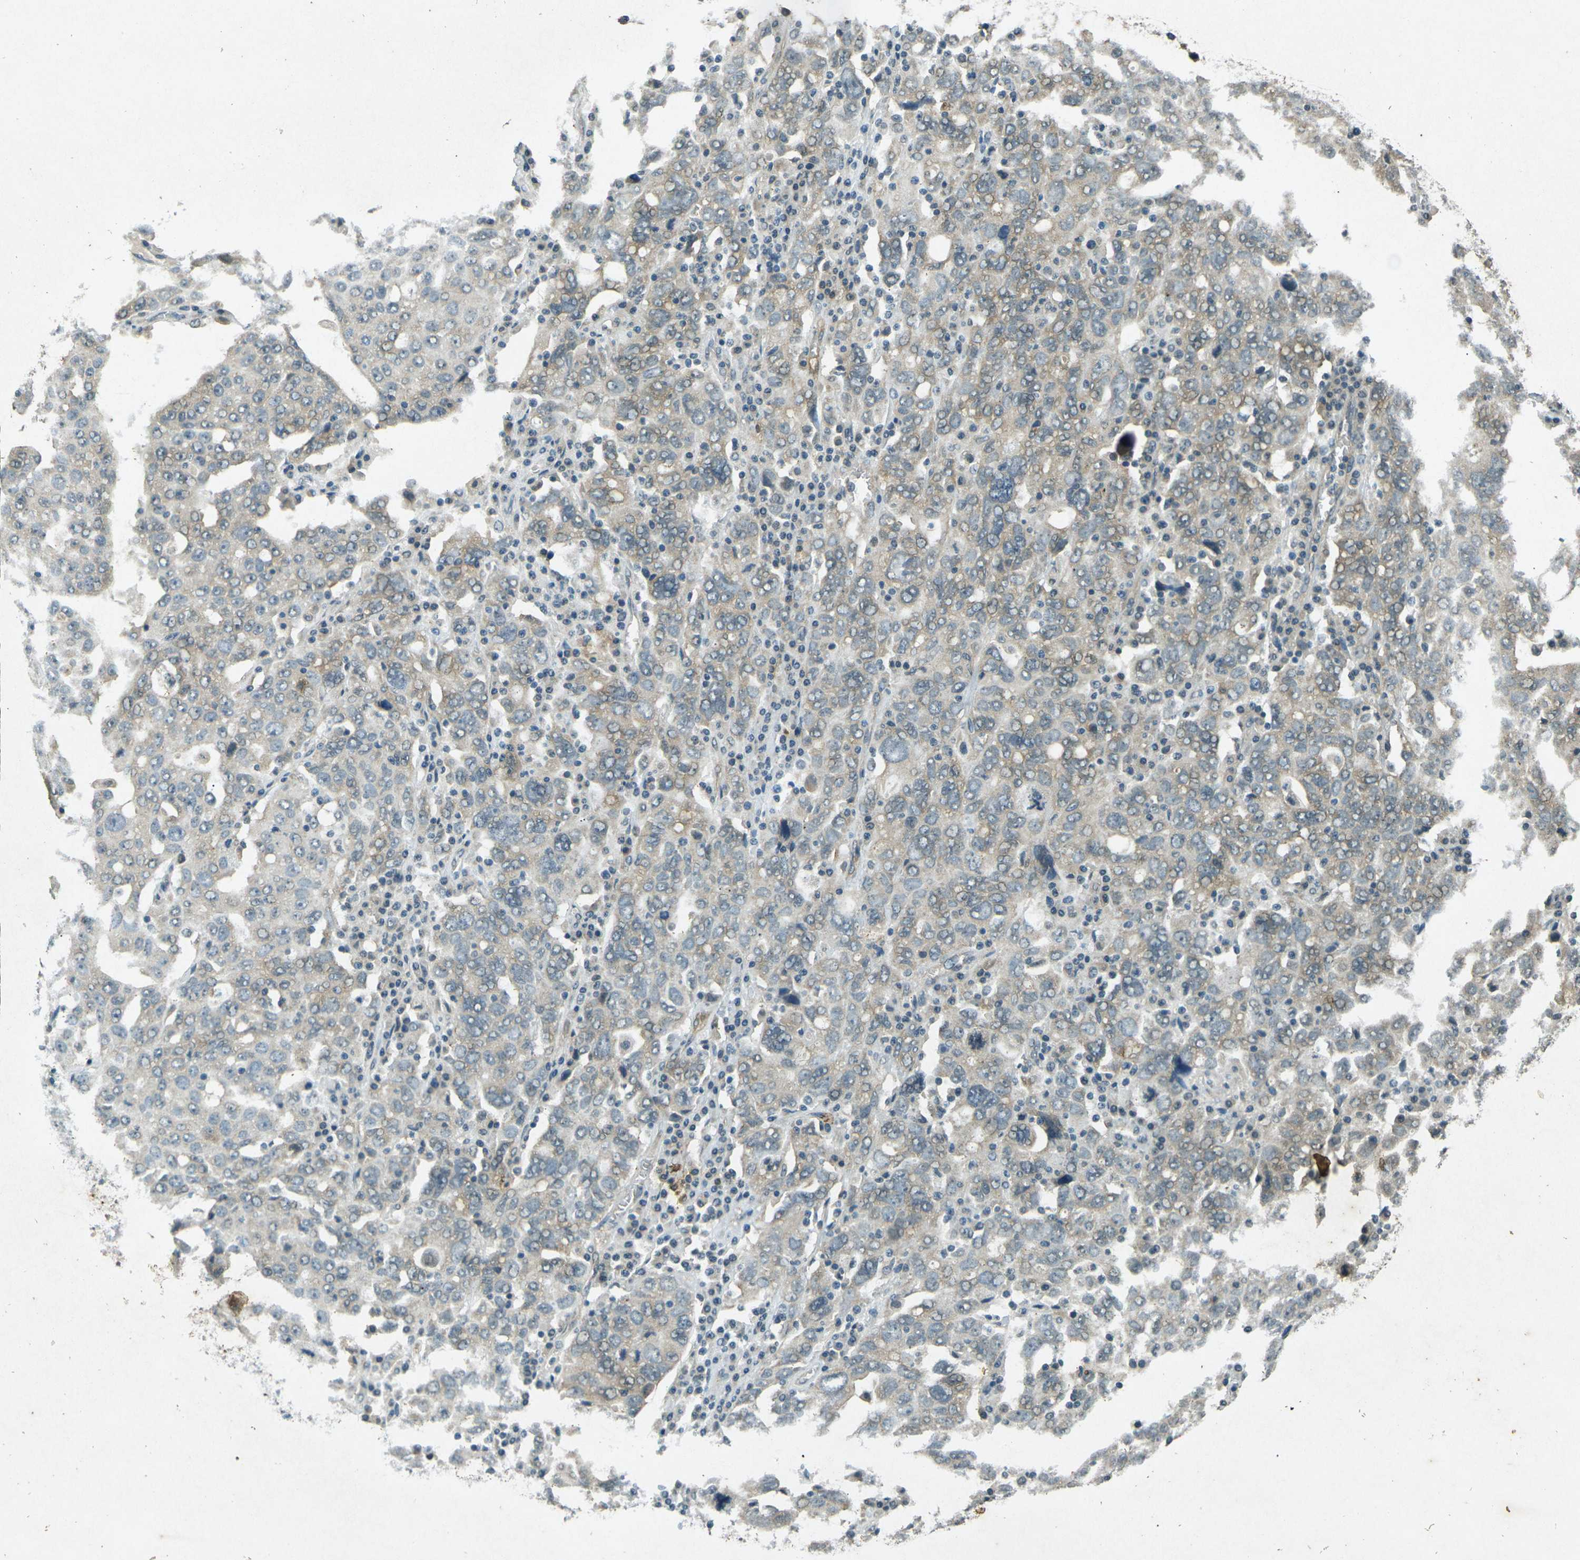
{"staining": {"intensity": "weak", "quantity": "25%-75%", "location": "cytoplasmic/membranous"}, "tissue": "ovarian cancer", "cell_type": "Tumor cells", "image_type": "cancer", "snomed": [{"axis": "morphology", "description": "Carcinoma, endometroid"}, {"axis": "topography", "description": "Ovary"}], "caption": "Endometroid carcinoma (ovarian) stained with DAB (3,3'-diaminobenzidine) immunohistochemistry exhibits low levels of weak cytoplasmic/membranous expression in approximately 25%-75% of tumor cells. The staining was performed using DAB (3,3'-diaminobenzidine) to visualize the protein expression in brown, while the nuclei were stained in blue with hematoxylin (Magnification: 20x).", "gene": "PDE2A", "patient": {"sex": "female", "age": 62}}